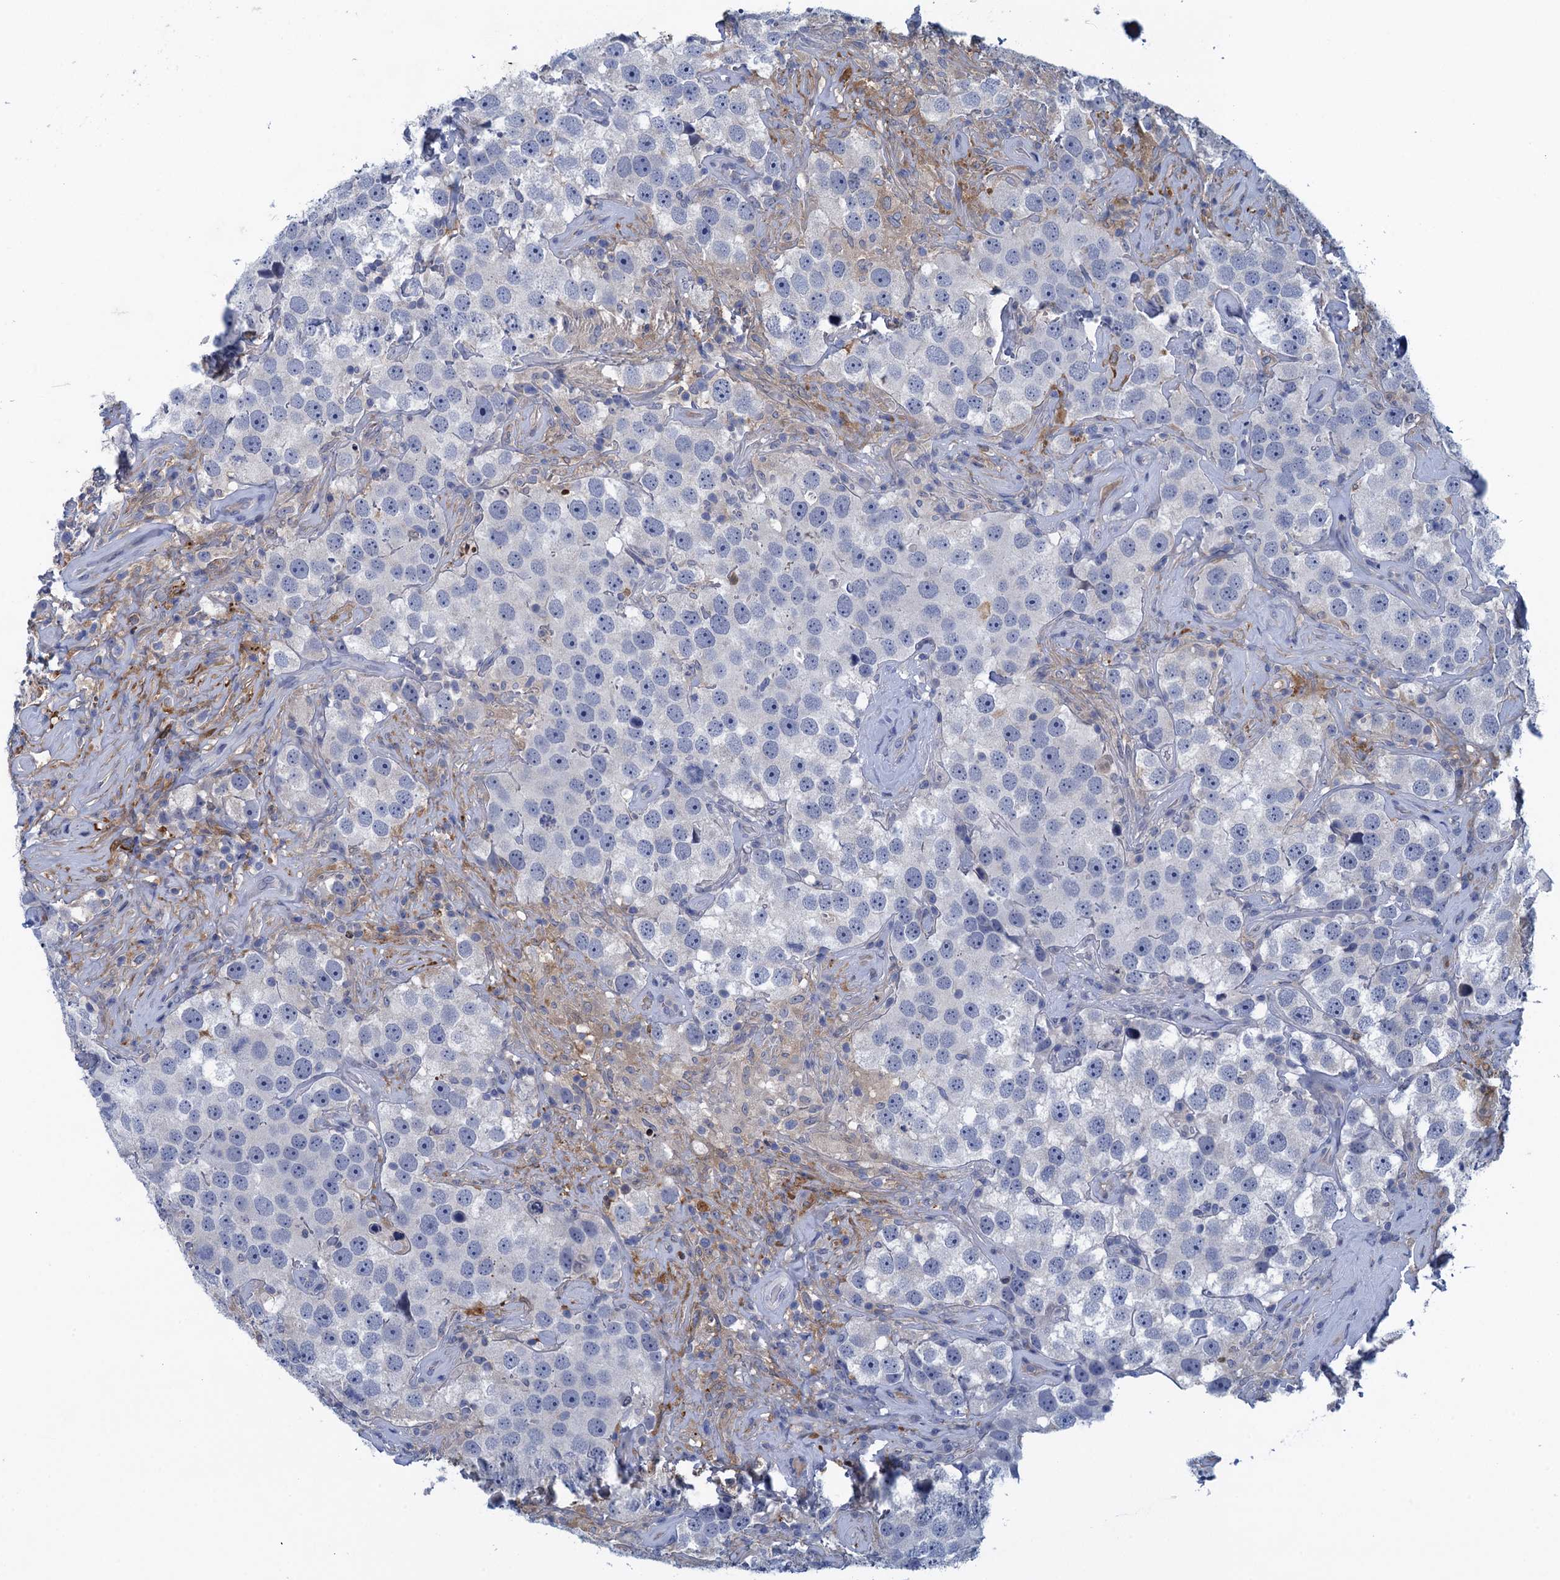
{"staining": {"intensity": "negative", "quantity": "none", "location": "none"}, "tissue": "testis cancer", "cell_type": "Tumor cells", "image_type": "cancer", "snomed": [{"axis": "morphology", "description": "Seminoma, NOS"}, {"axis": "topography", "description": "Testis"}], "caption": "Tumor cells show no significant positivity in testis cancer (seminoma). (IHC, brightfield microscopy, high magnification).", "gene": "SCEL", "patient": {"sex": "male", "age": 49}}